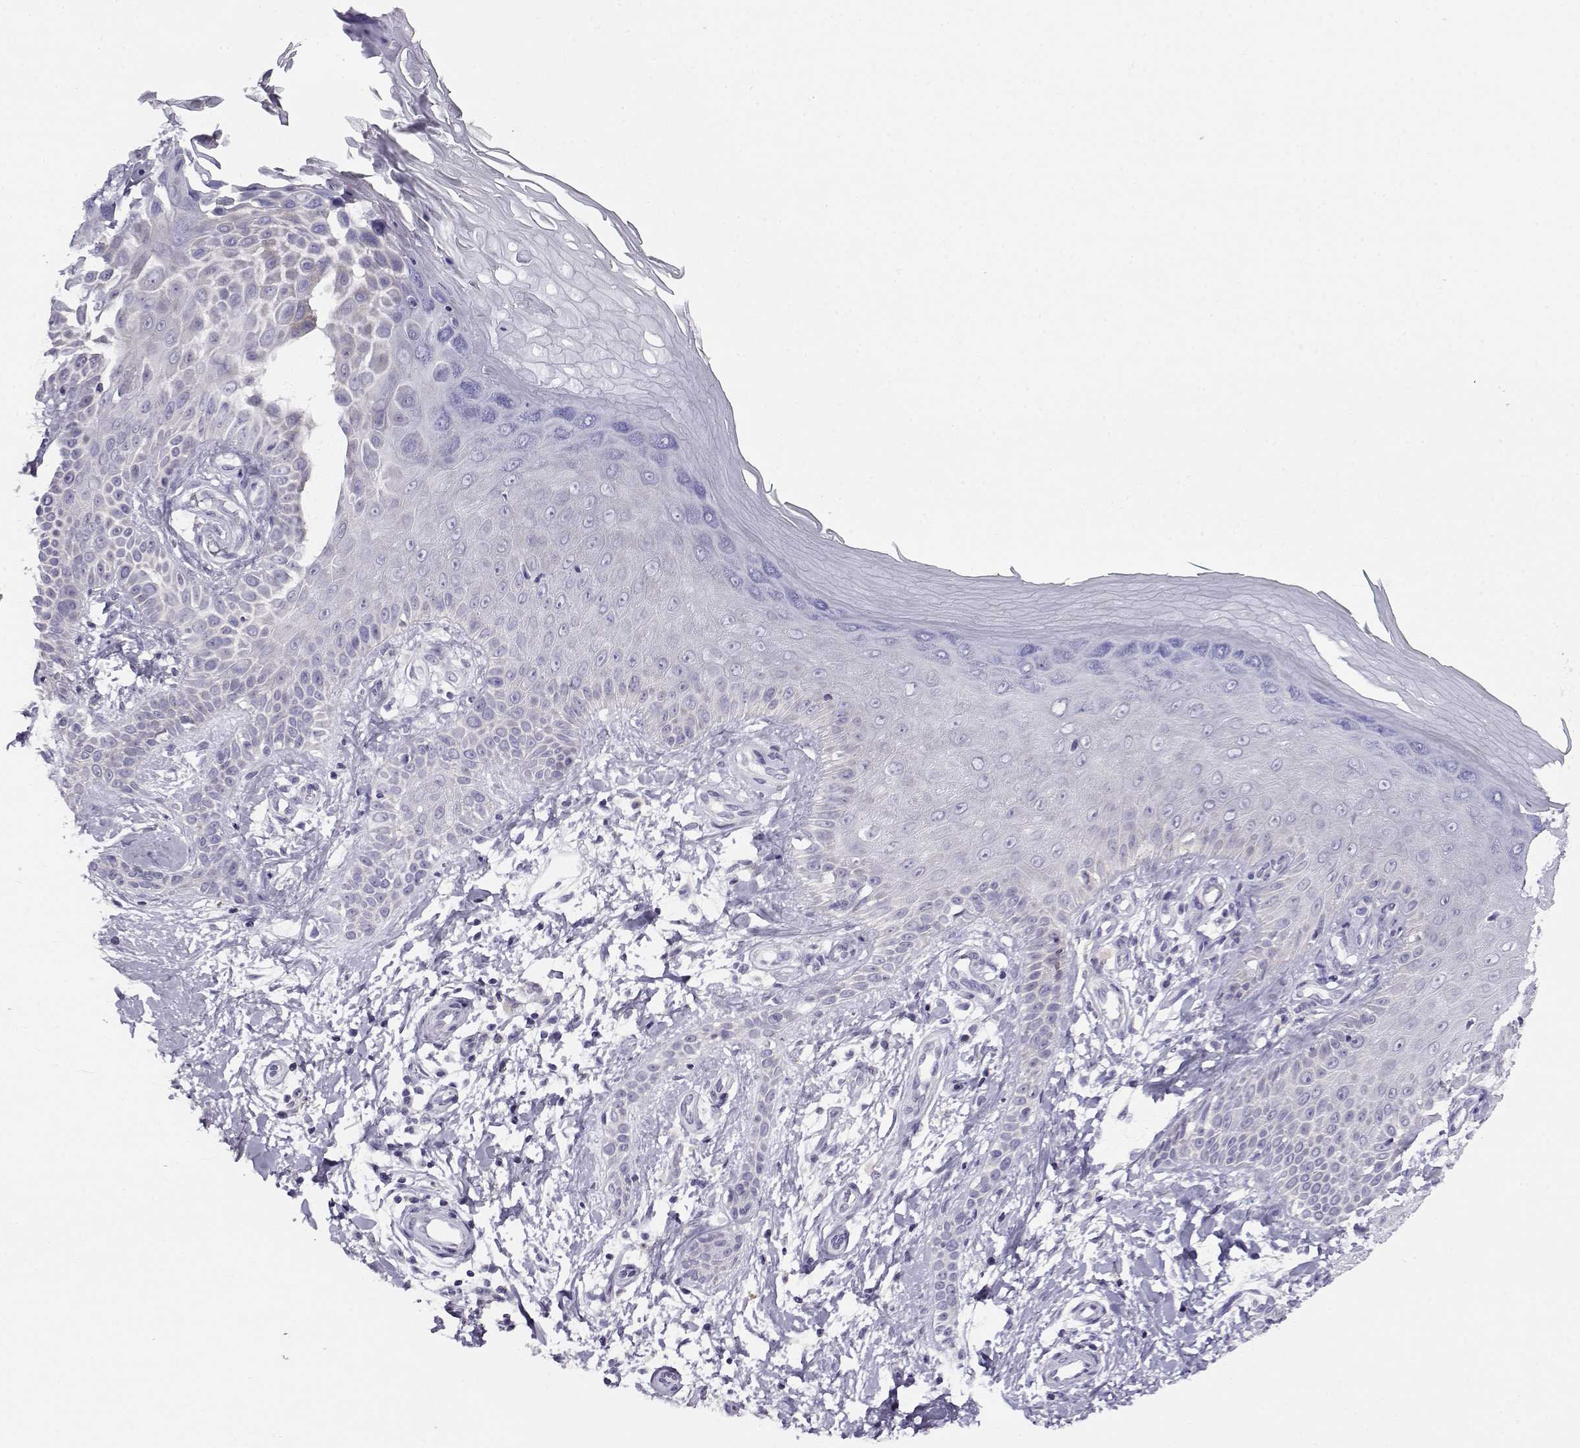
{"staining": {"intensity": "negative", "quantity": "none", "location": "none"}, "tissue": "skin", "cell_type": "Fibroblasts", "image_type": "normal", "snomed": [{"axis": "morphology", "description": "Normal tissue, NOS"}, {"axis": "morphology", "description": "Inflammation, NOS"}, {"axis": "morphology", "description": "Fibrosis, NOS"}, {"axis": "topography", "description": "Skin"}], "caption": "High magnification brightfield microscopy of unremarkable skin stained with DAB (3,3'-diaminobenzidine) (brown) and counterstained with hematoxylin (blue): fibroblasts show no significant expression. (DAB immunohistochemistry (IHC) with hematoxylin counter stain).", "gene": "FEZF1", "patient": {"sex": "male", "age": 71}}